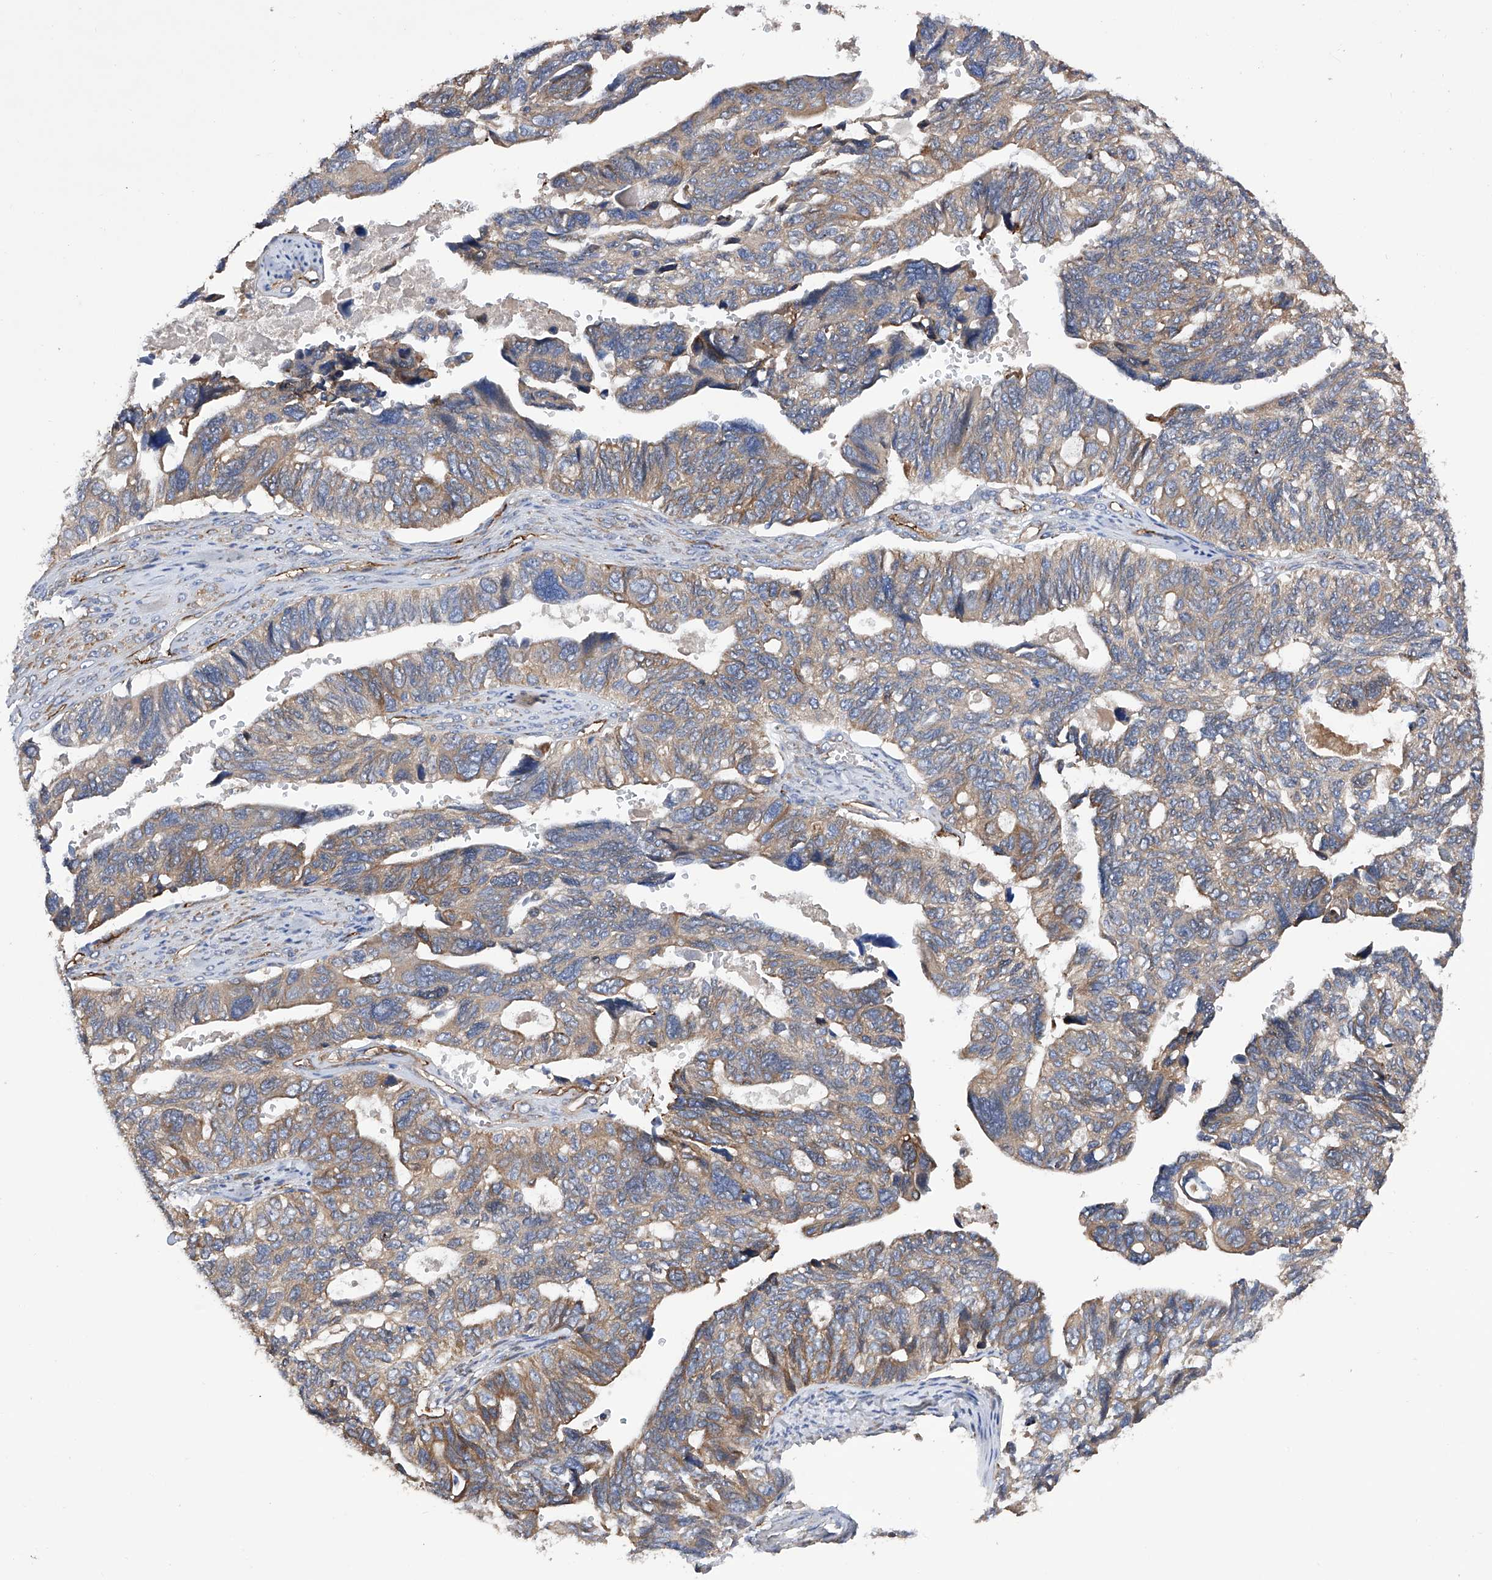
{"staining": {"intensity": "moderate", "quantity": ">75%", "location": "cytoplasmic/membranous"}, "tissue": "ovarian cancer", "cell_type": "Tumor cells", "image_type": "cancer", "snomed": [{"axis": "morphology", "description": "Cystadenocarcinoma, serous, NOS"}, {"axis": "topography", "description": "Ovary"}], "caption": "A medium amount of moderate cytoplasmic/membranous positivity is seen in approximately >75% of tumor cells in ovarian cancer tissue.", "gene": "INPP5B", "patient": {"sex": "female", "age": 79}}